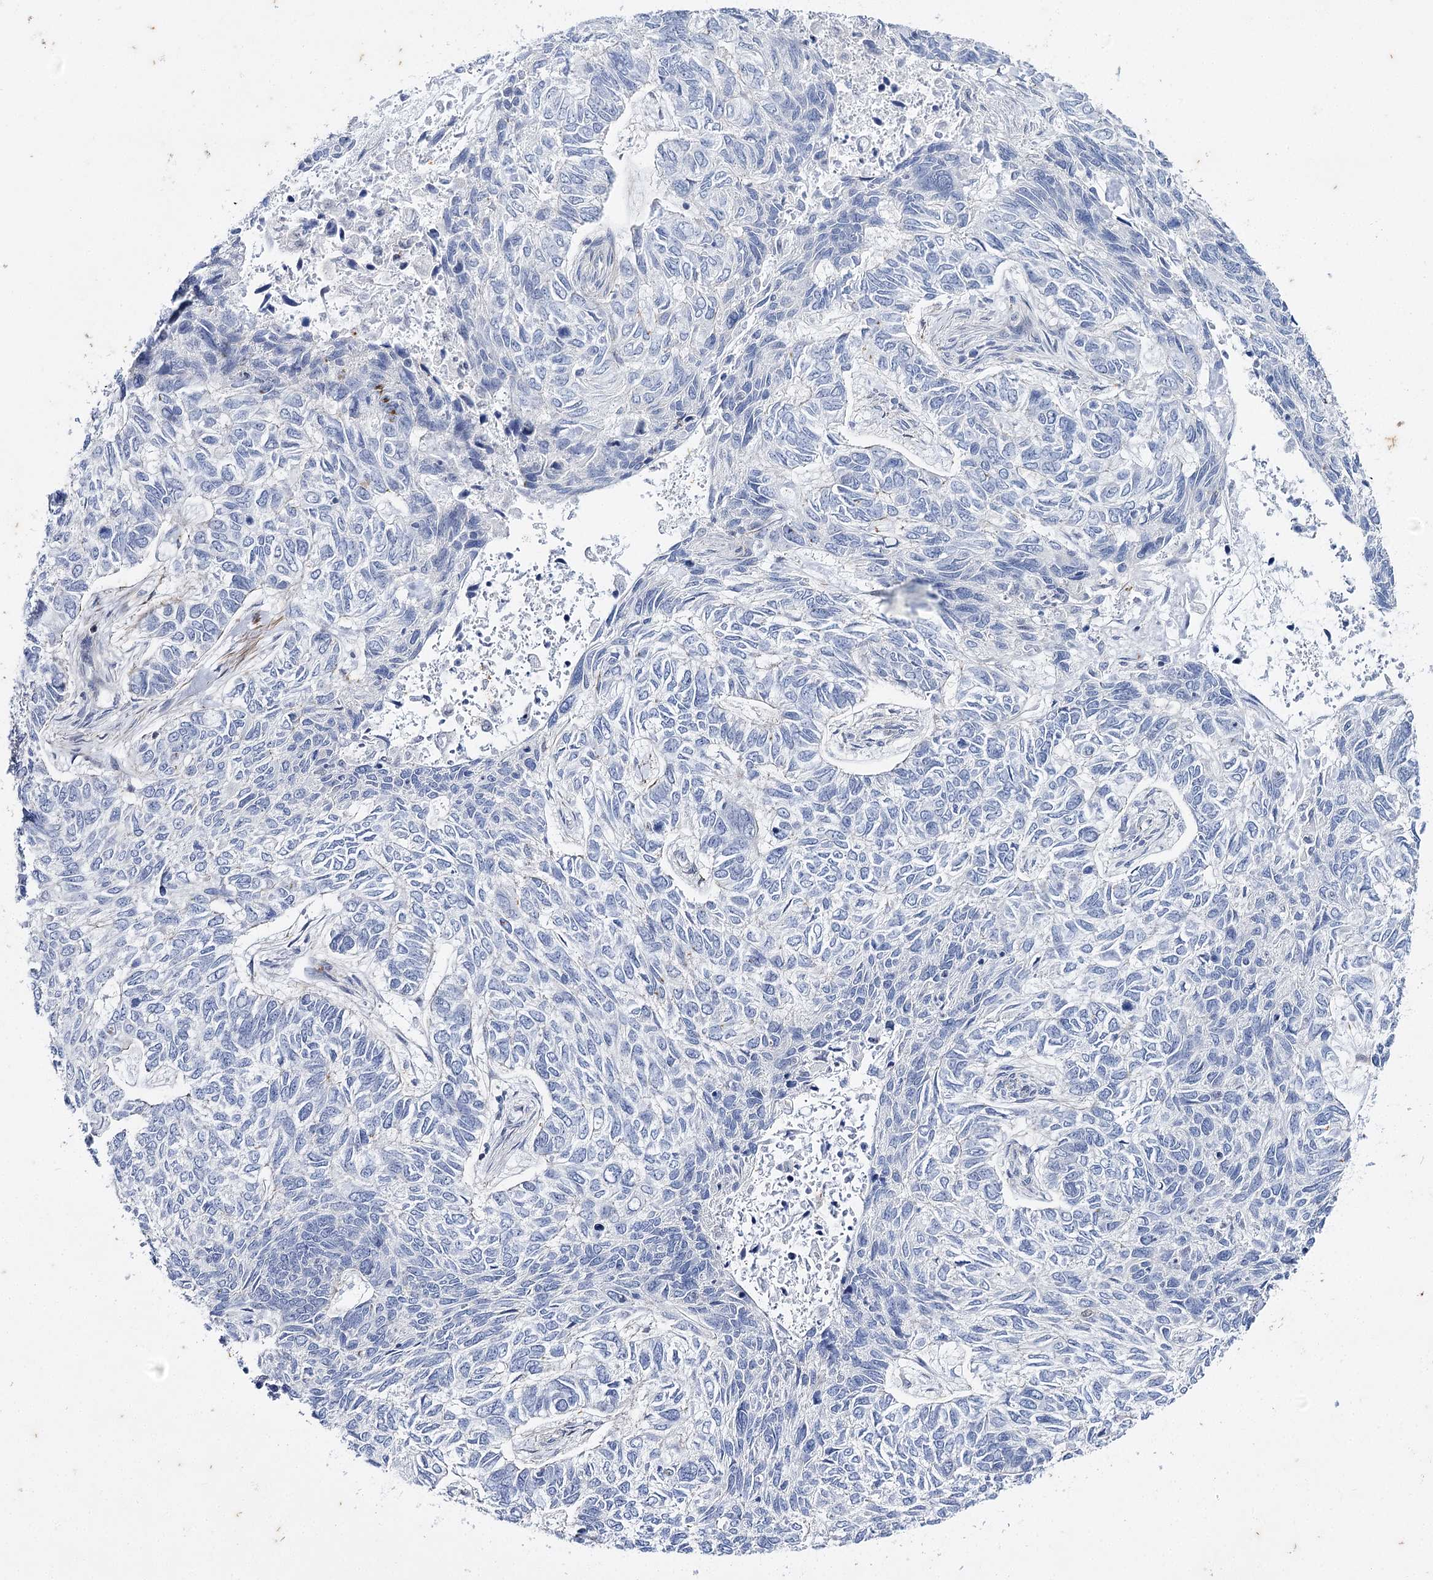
{"staining": {"intensity": "negative", "quantity": "none", "location": "none"}, "tissue": "skin cancer", "cell_type": "Tumor cells", "image_type": "cancer", "snomed": [{"axis": "morphology", "description": "Basal cell carcinoma"}, {"axis": "topography", "description": "Skin"}], "caption": "Micrograph shows no protein positivity in tumor cells of skin basal cell carcinoma tissue.", "gene": "AGXT2", "patient": {"sex": "female", "age": 65}}